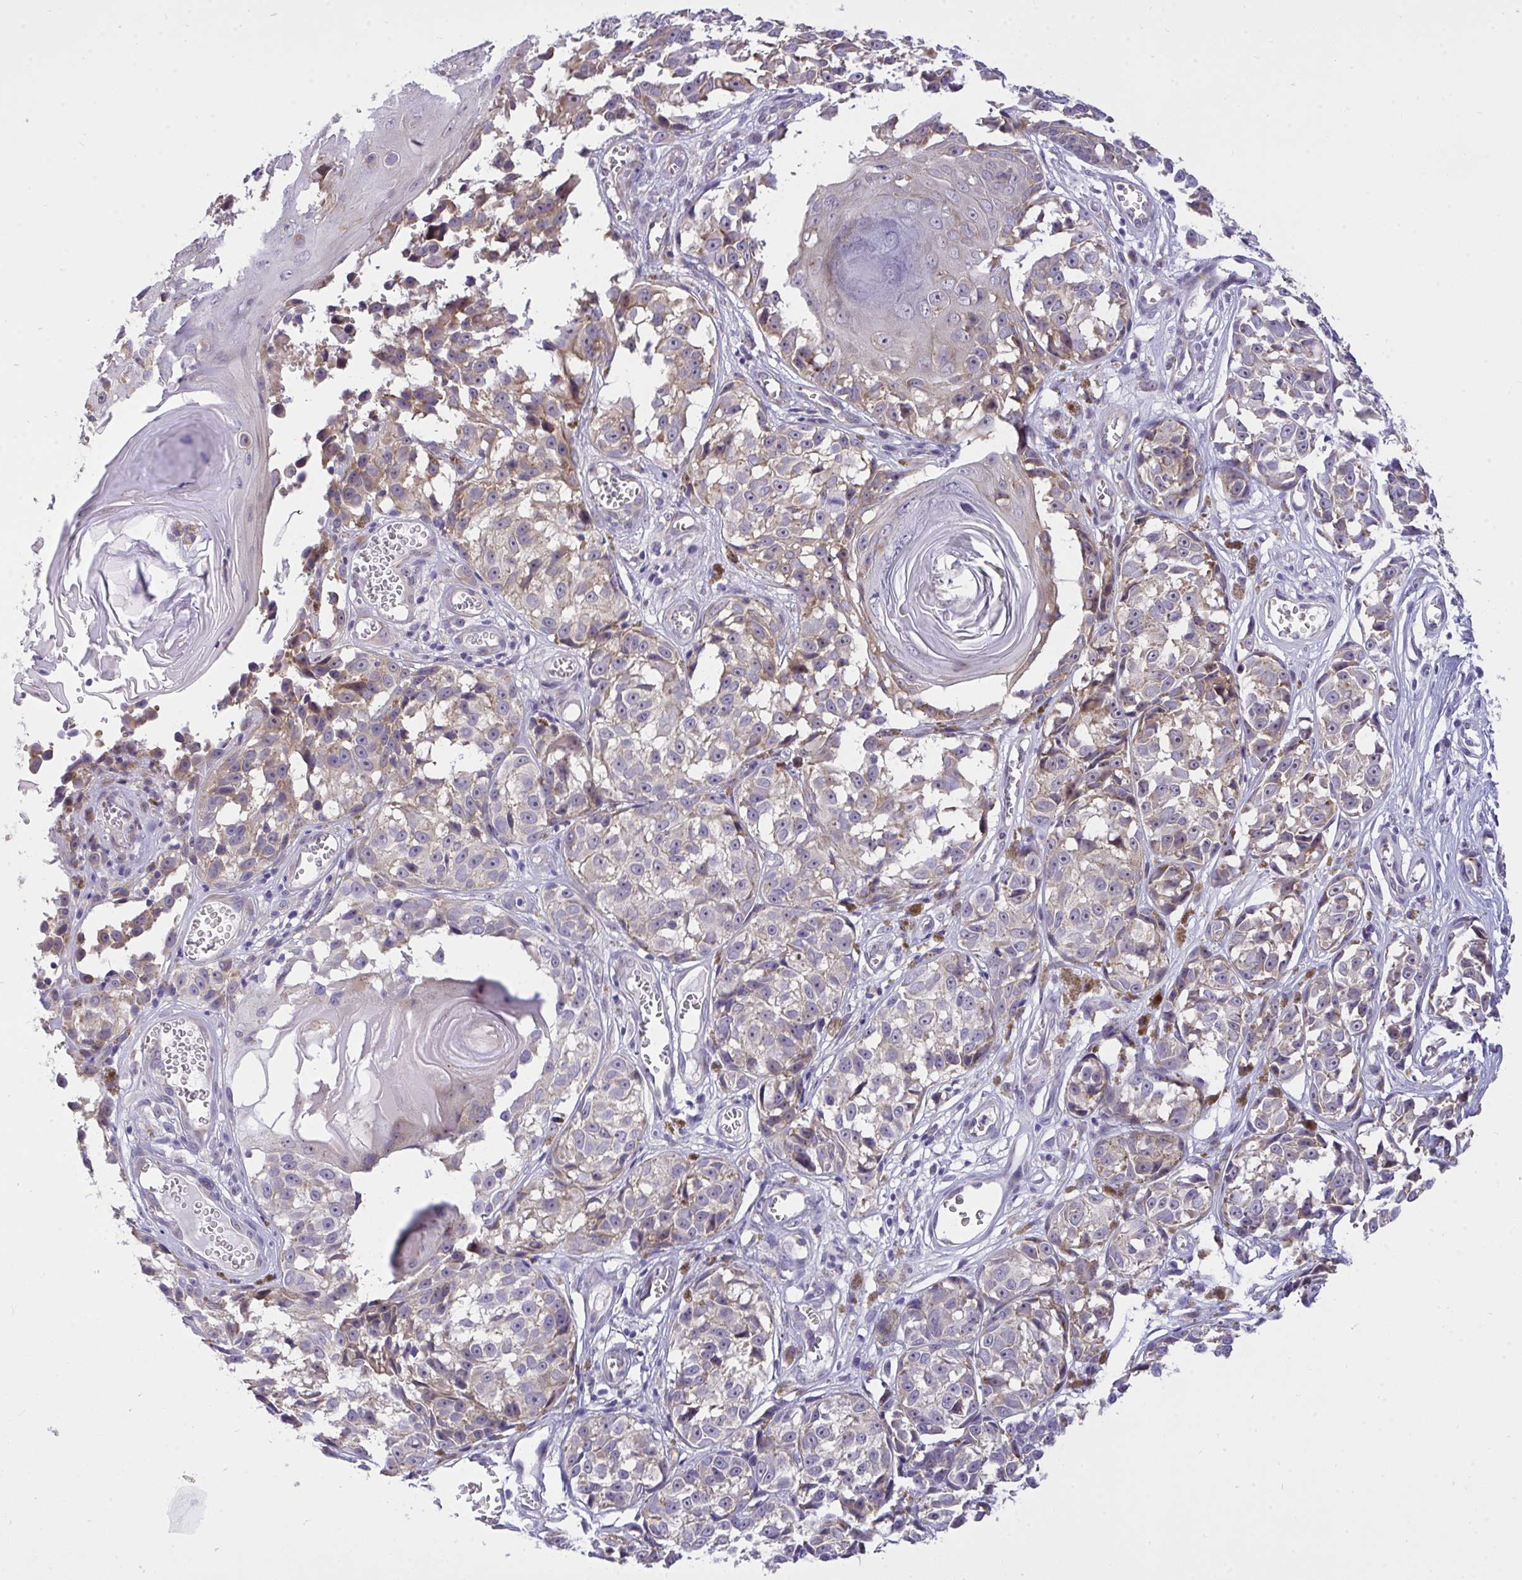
{"staining": {"intensity": "weak", "quantity": "25%-75%", "location": "cytoplasmic/membranous"}, "tissue": "melanoma", "cell_type": "Tumor cells", "image_type": "cancer", "snomed": [{"axis": "morphology", "description": "Malignant melanoma, NOS"}, {"axis": "topography", "description": "Skin"}], "caption": "IHC (DAB (3,3'-diaminobenzidine)) staining of malignant melanoma shows weak cytoplasmic/membranous protein positivity in about 25%-75% of tumor cells.", "gene": "VGLL3", "patient": {"sex": "male", "age": 73}}